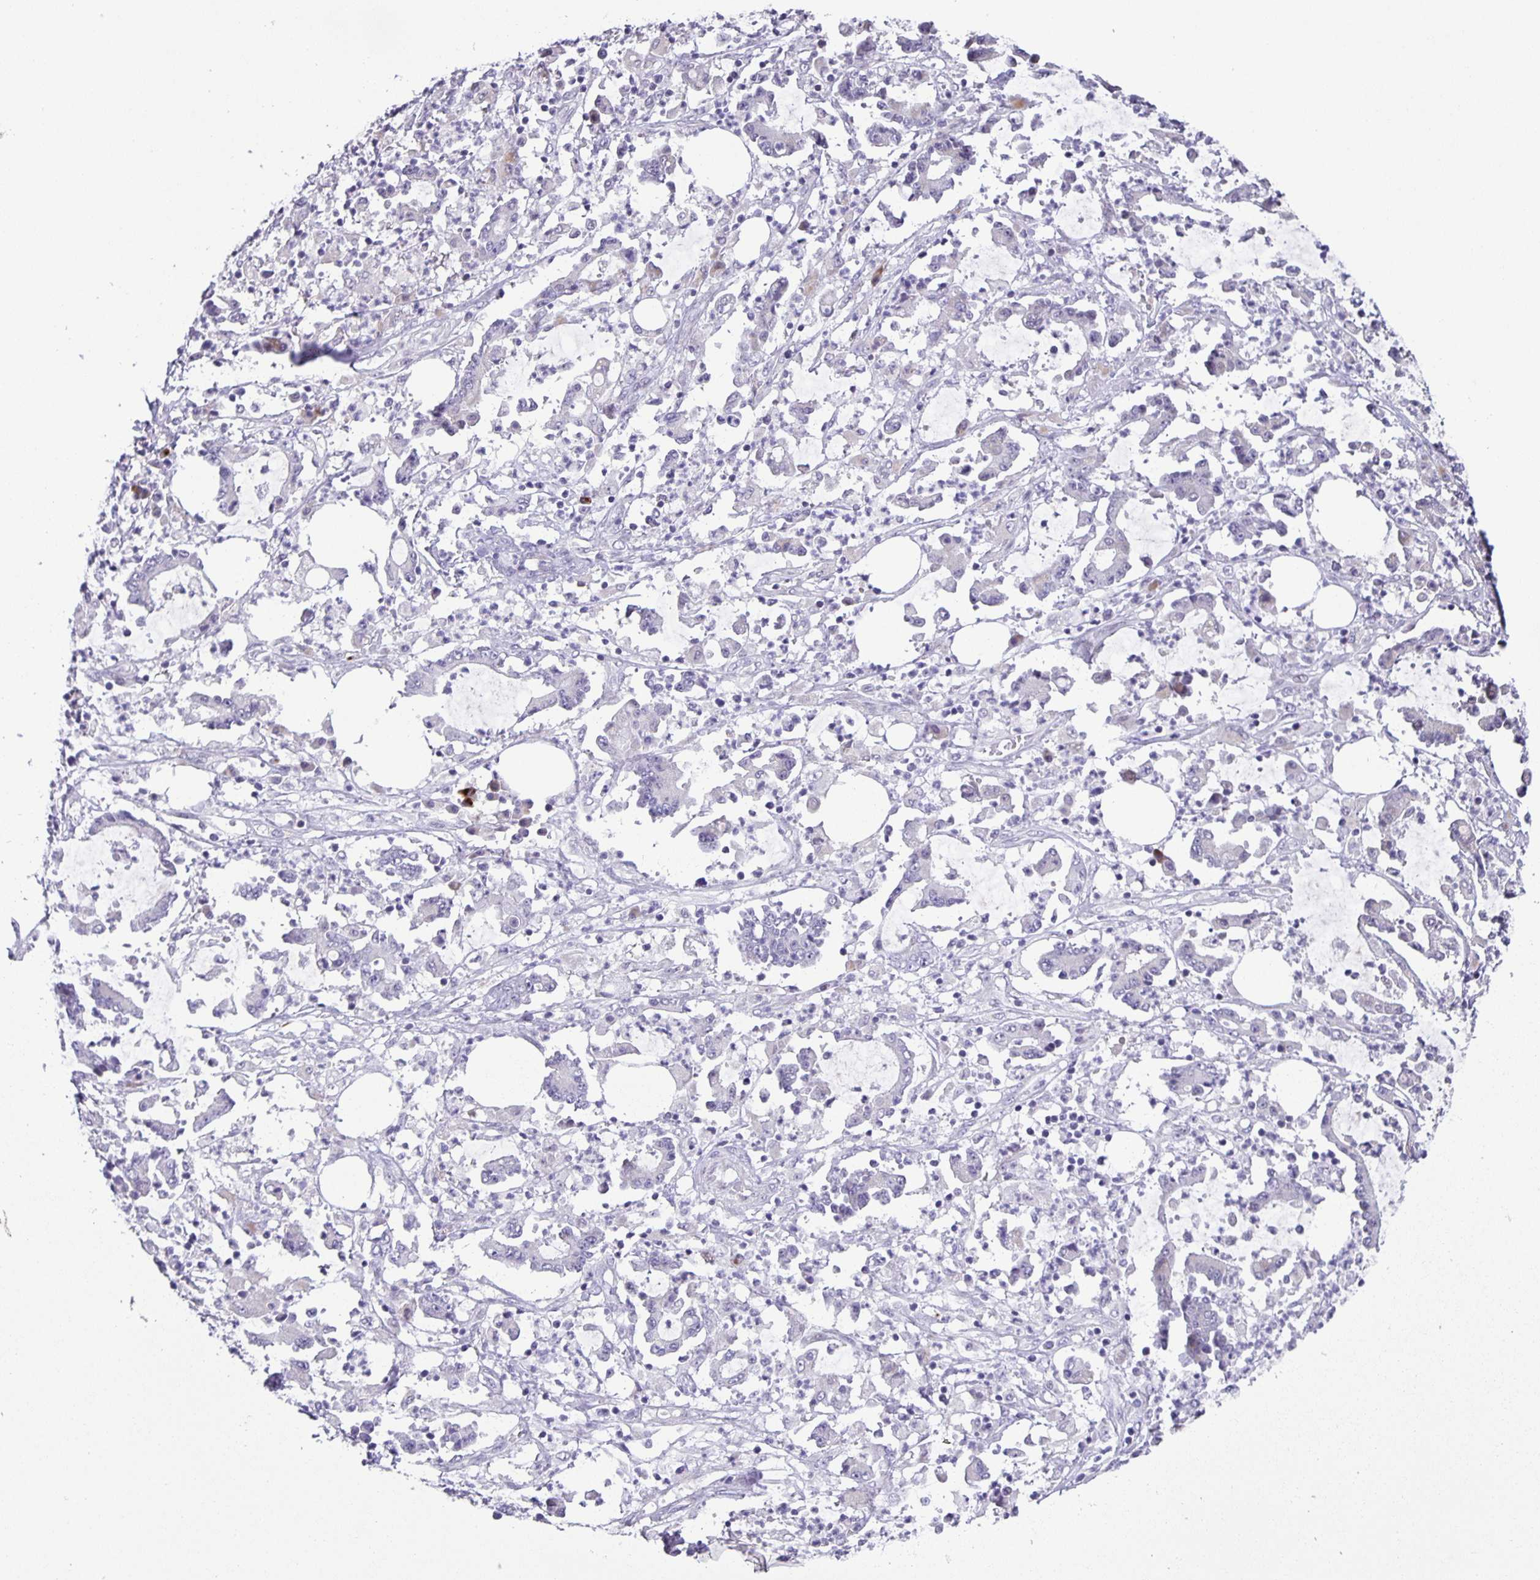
{"staining": {"intensity": "negative", "quantity": "none", "location": "none"}, "tissue": "stomach cancer", "cell_type": "Tumor cells", "image_type": "cancer", "snomed": [{"axis": "morphology", "description": "Adenocarcinoma, NOS"}, {"axis": "topography", "description": "Stomach, upper"}], "caption": "A high-resolution image shows immunohistochemistry (IHC) staining of stomach adenocarcinoma, which shows no significant positivity in tumor cells.", "gene": "PHRF1", "patient": {"sex": "male", "age": 68}}